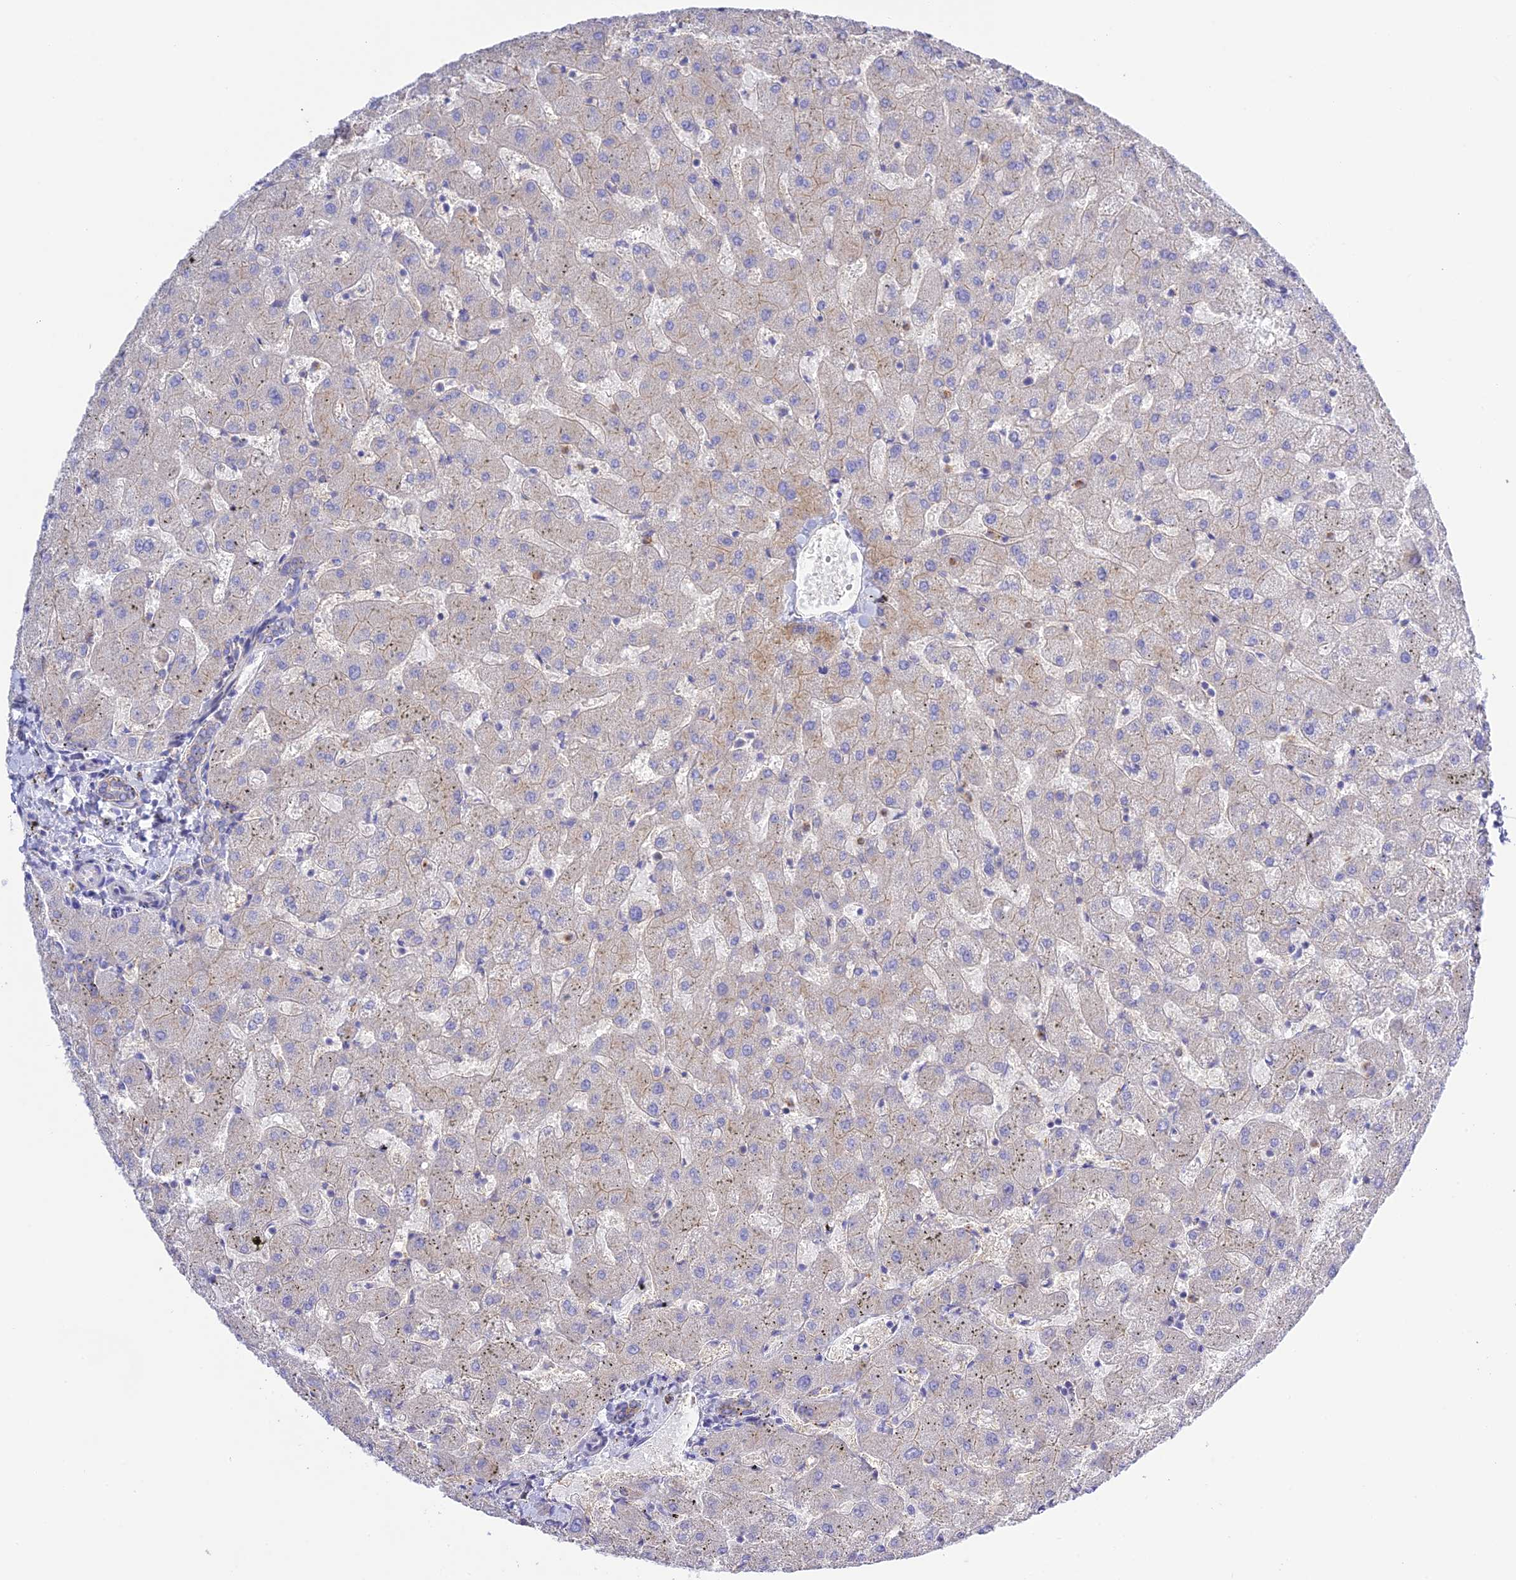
{"staining": {"intensity": "weak", "quantity": "<25%", "location": "cytoplasmic/membranous"}, "tissue": "liver", "cell_type": "Cholangiocytes", "image_type": "normal", "snomed": [{"axis": "morphology", "description": "Normal tissue, NOS"}, {"axis": "topography", "description": "Liver"}], "caption": "DAB (3,3'-diaminobenzidine) immunohistochemical staining of benign liver shows no significant positivity in cholangiocytes. (IHC, brightfield microscopy, high magnification).", "gene": "CHSY3", "patient": {"sex": "female", "age": 63}}